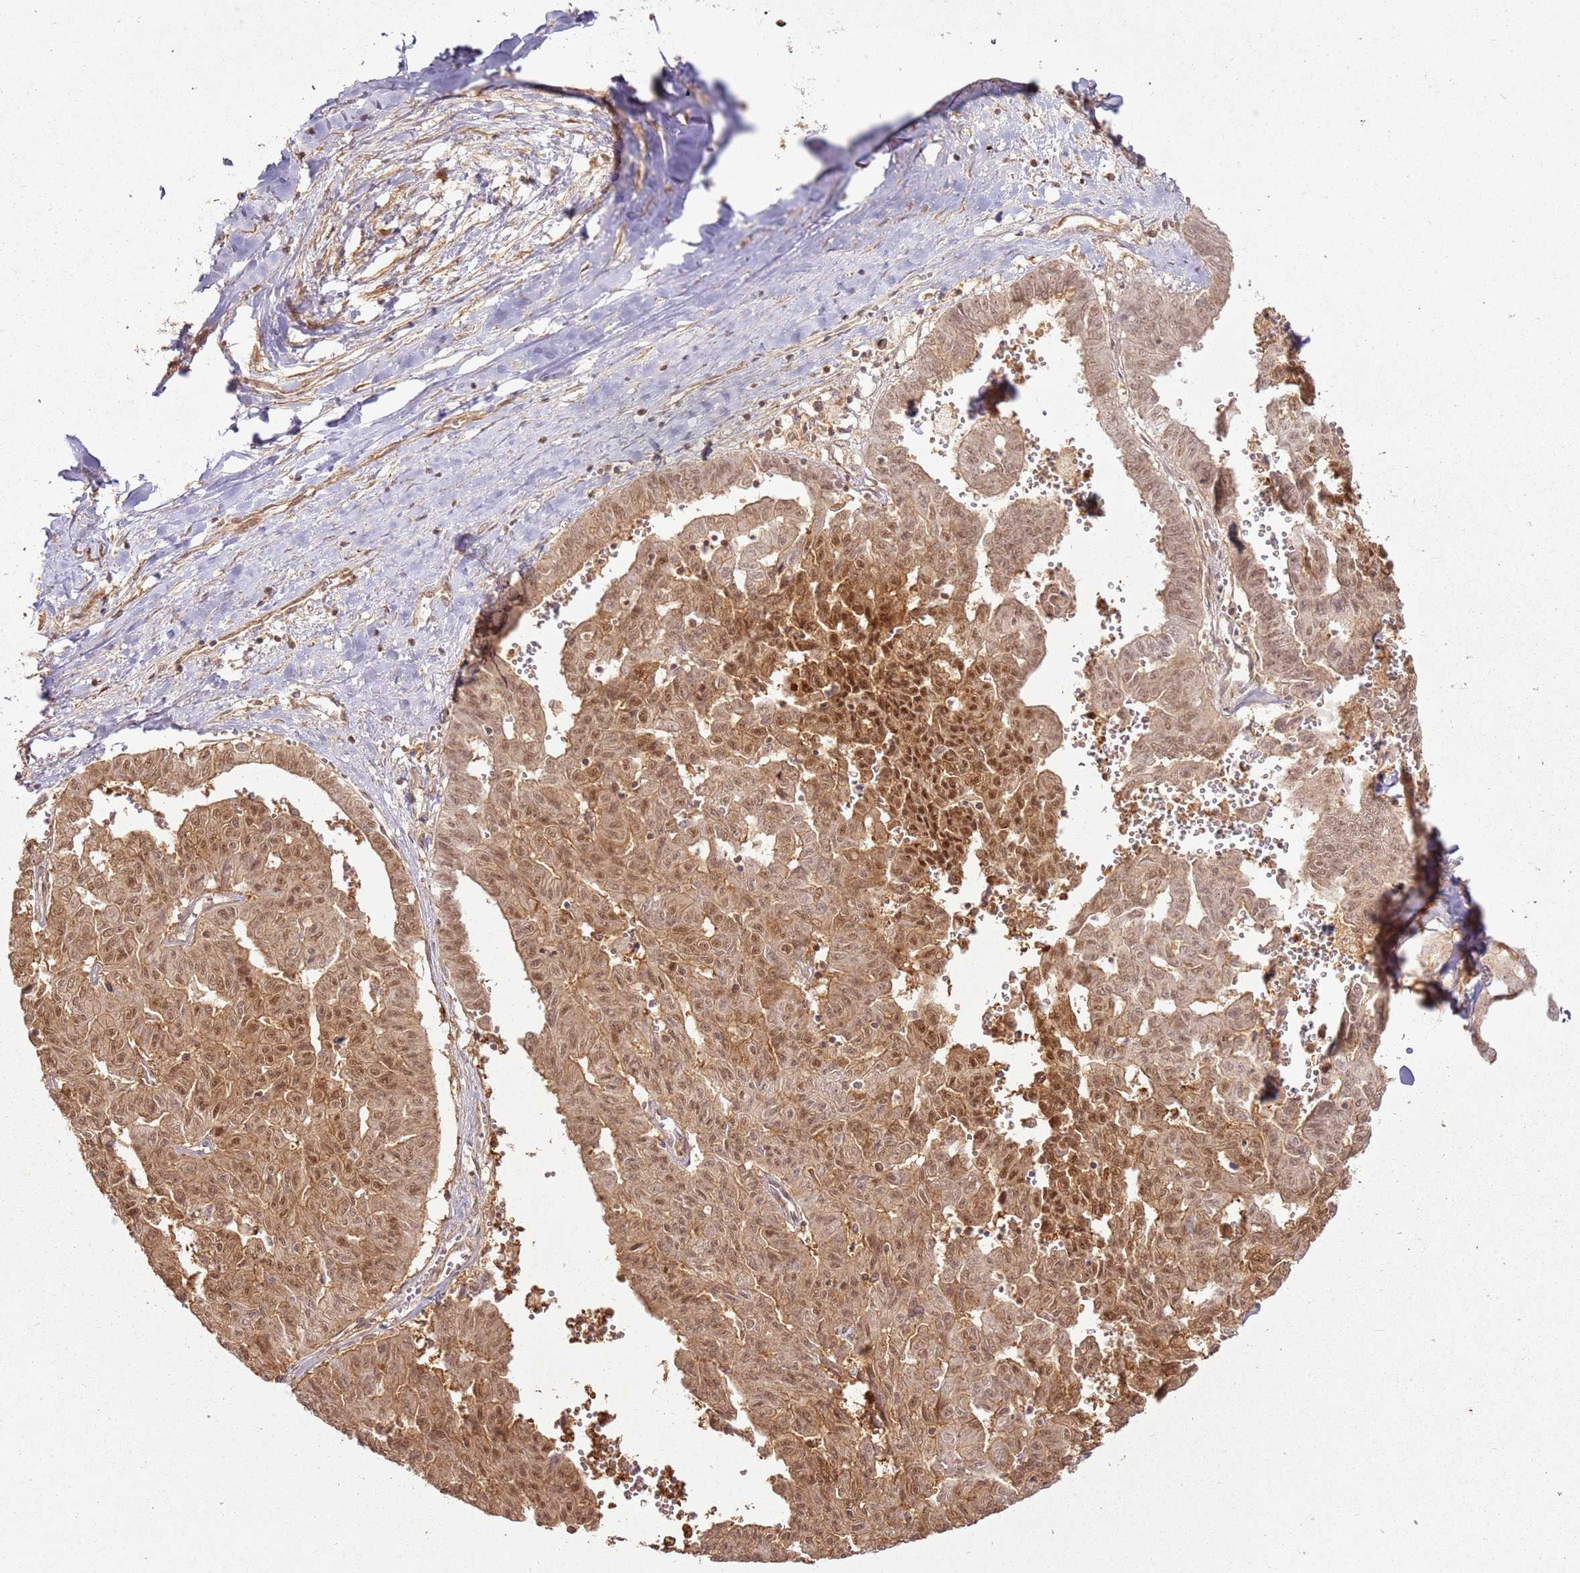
{"staining": {"intensity": "moderate", "quantity": ">75%", "location": "cytoplasmic/membranous,nuclear"}, "tissue": "liver cancer", "cell_type": "Tumor cells", "image_type": "cancer", "snomed": [{"axis": "morphology", "description": "Cholangiocarcinoma"}, {"axis": "topography", "description": "Liver"}], "caption": "A medium amount of moderate cytoplasmic/membranous and nuclear staining is present in about >75% of tumor cells in liver cancer (cholangiocarcinoma) tissue.", "gene": "ZNF776", "patient": {"sex": "female", "age": 77}}